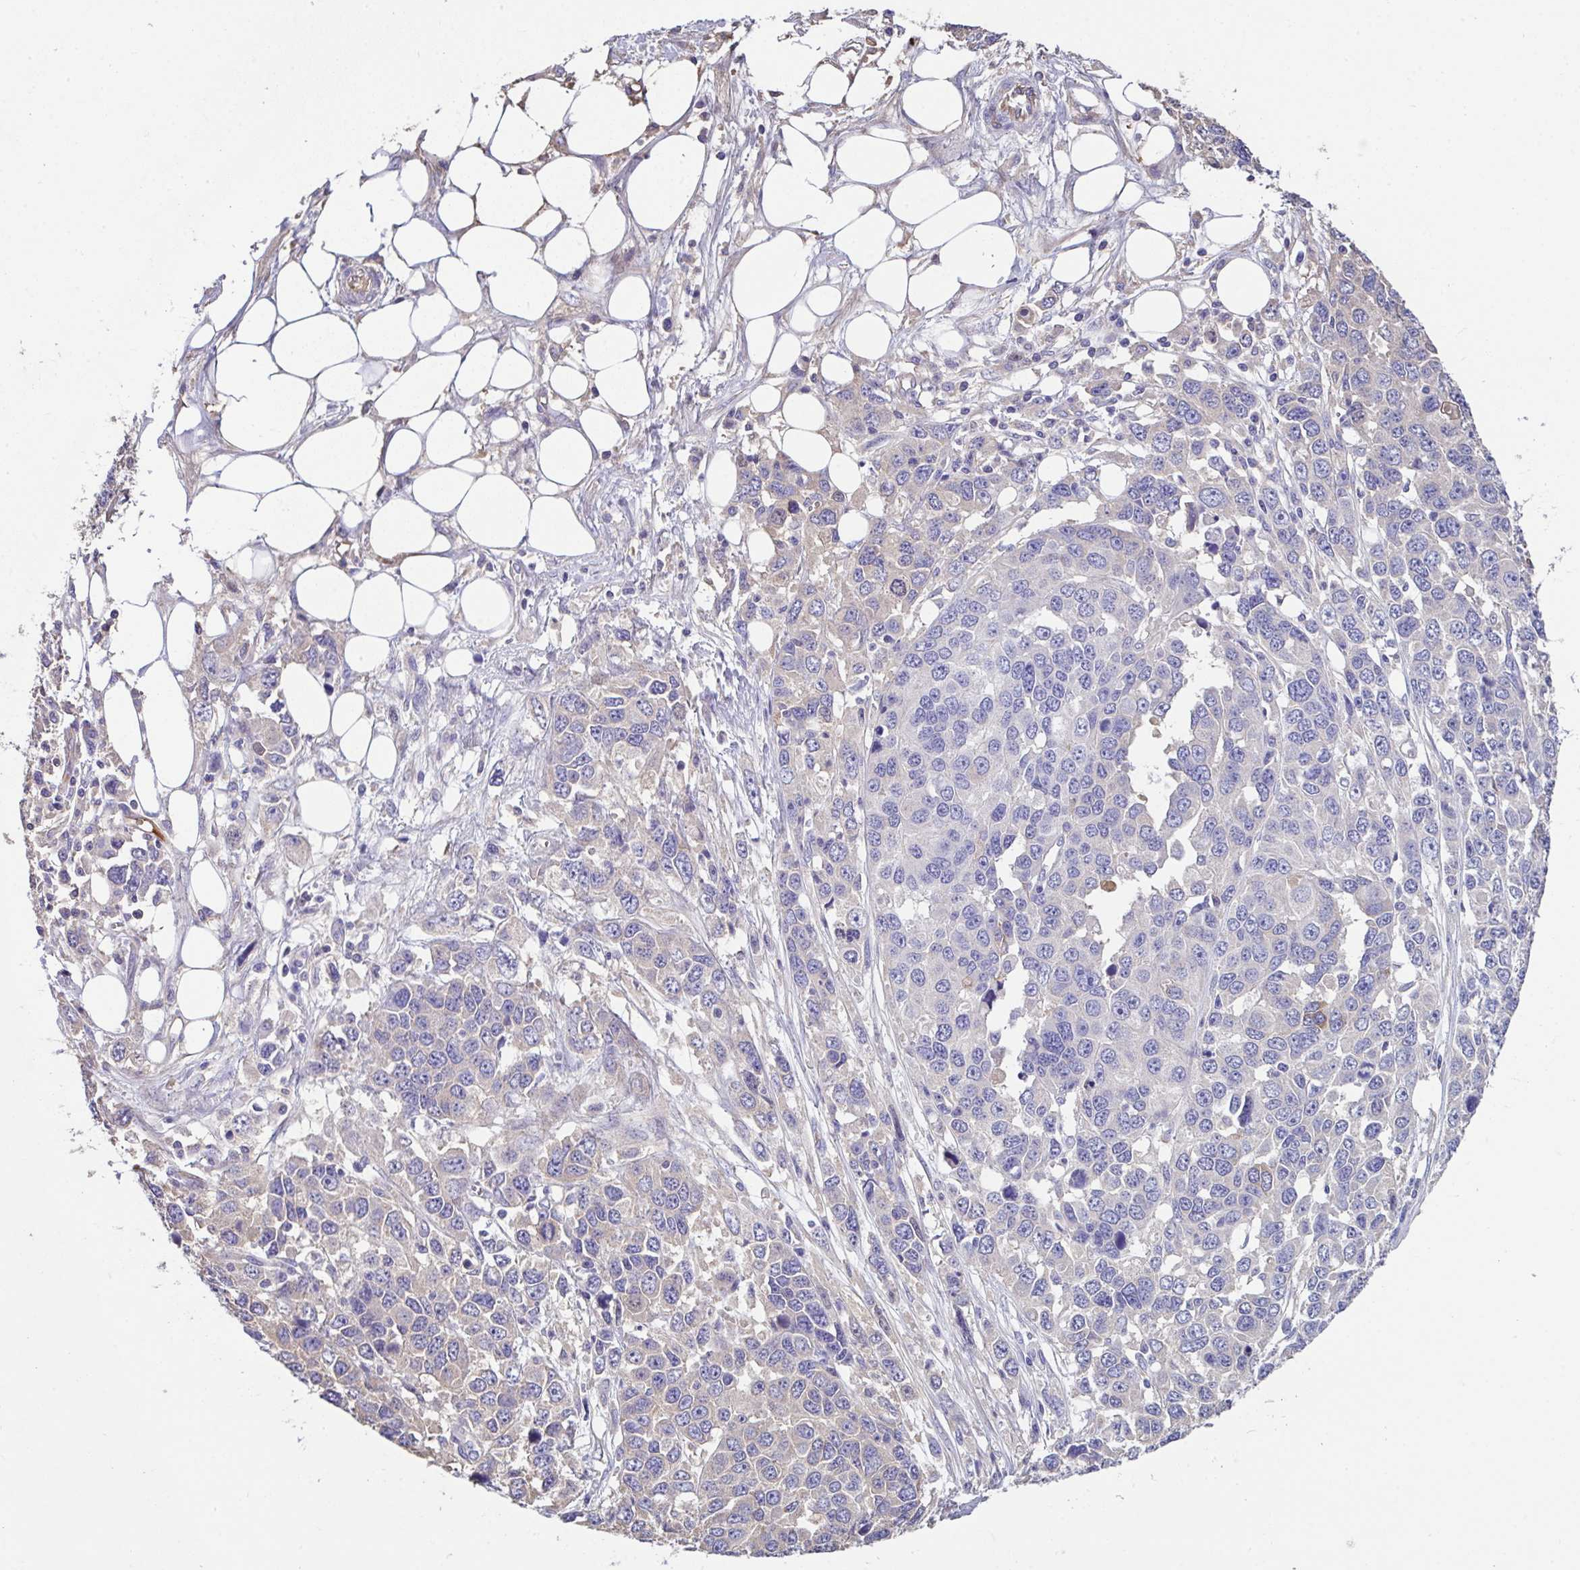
{"staining": {"intensity": "weak", "quantity": "<25%", "location": "cytoplasmic/membranous"}, "tissue": "ovarian cancer", "cell_type": "Tumor cells", "image_type": "cancer", "snomed": [{"axis": "morphology", "description": "Cystadenocarcinoma, serous, NOS"}, {"axis": "topography", "description": "Ovary"}], "caption": "This is an IHC histopathology image of human ovarian serous cystadenocarcinoma. There is no staining in tumor cells.", "gene": "ZNF813", "patient": {"sex": "female", "age": 76}}